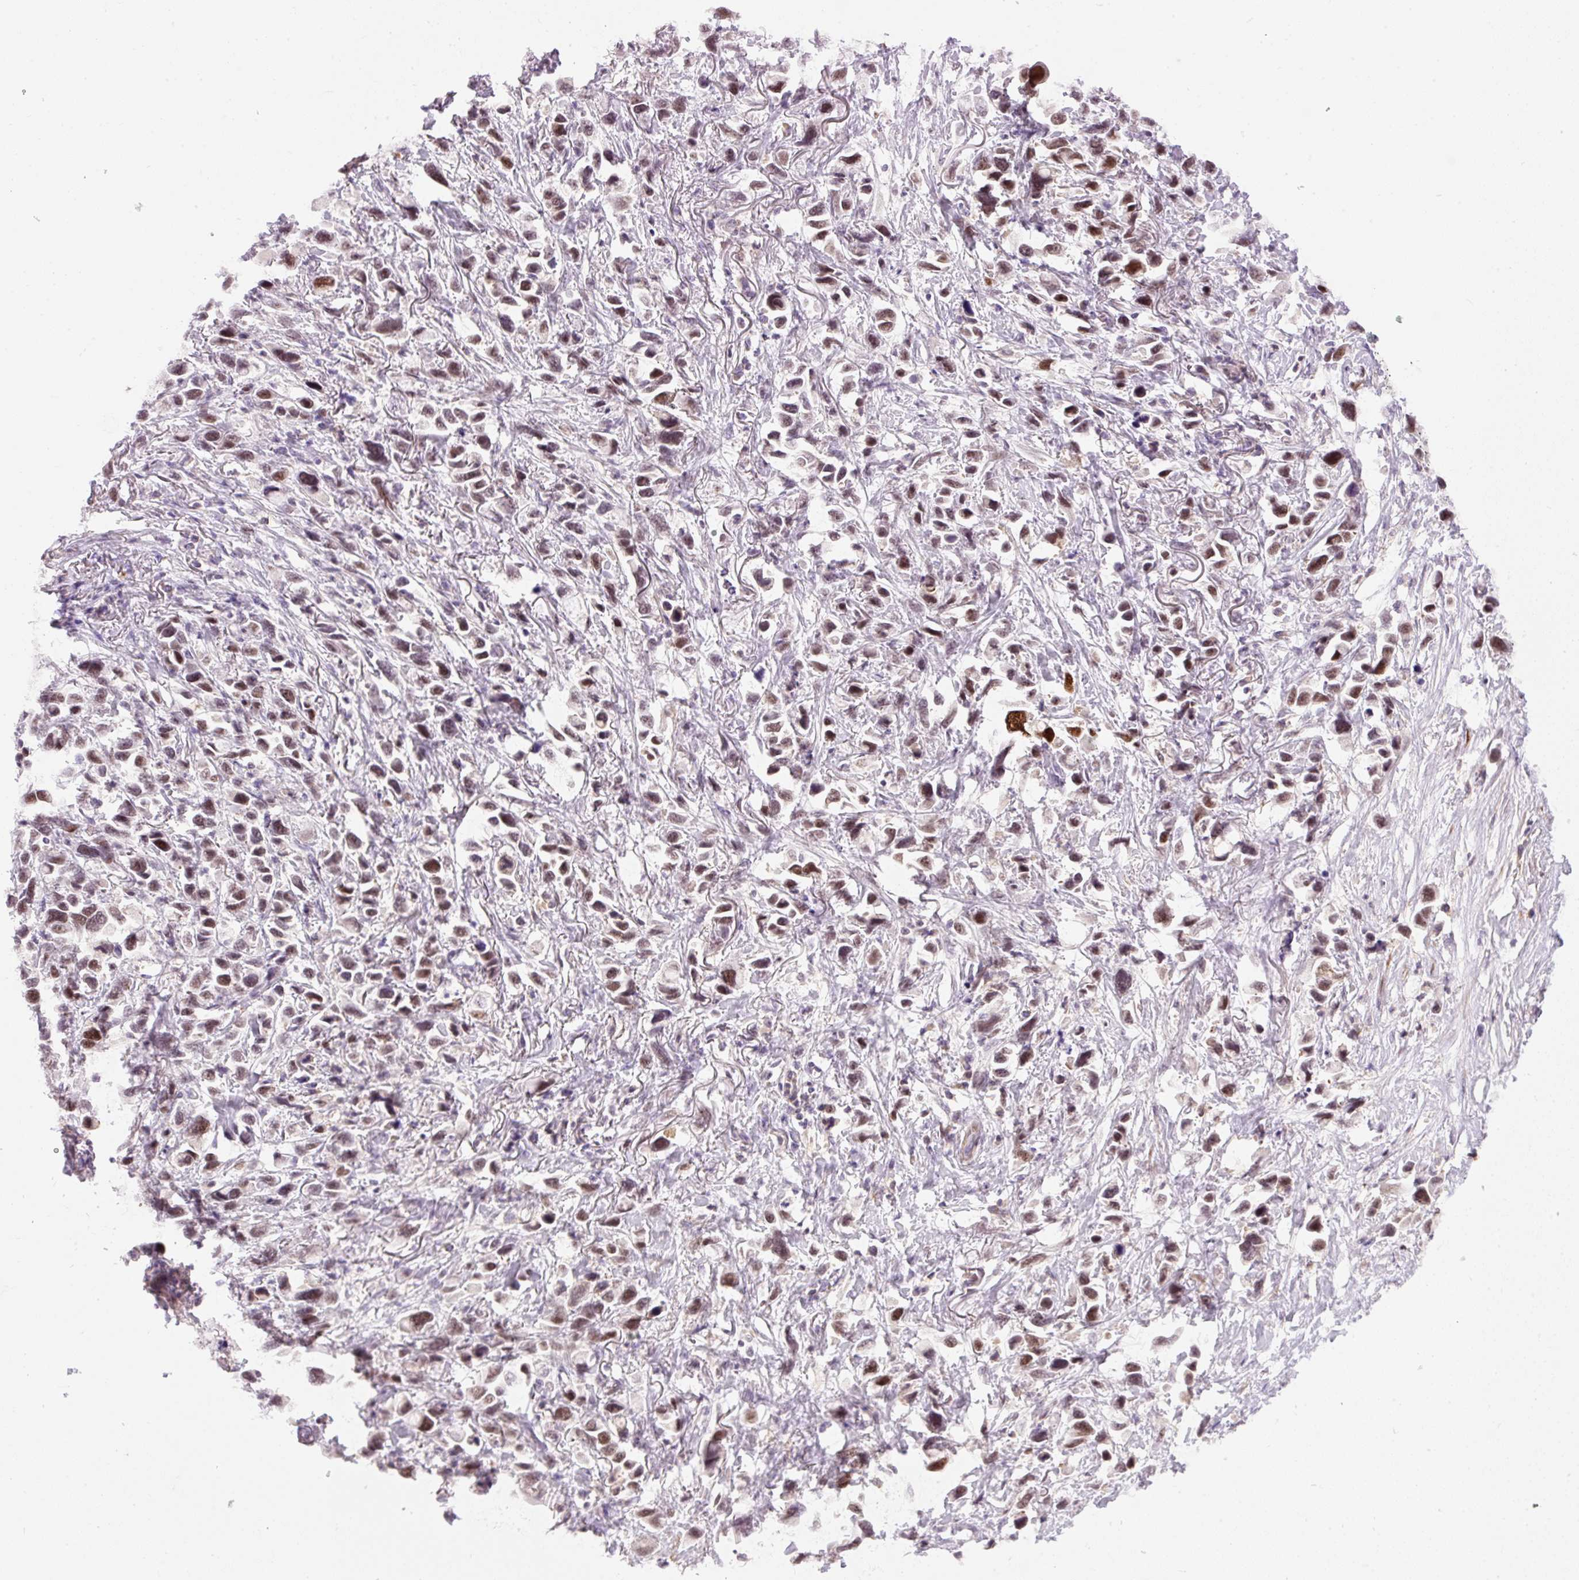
{"staining": {"intensity": "moderate", "quantity": ">75%", "location": "nuclear"}, "tissue": "stomach cancer", "cell_type": "Tumor cells", "image_type": "cancer", "snomed": [{"axis": "morphology", "description": "Adenocarcinoma, NOS"}, {"axis": "topography", "description": "Stomach"}], "caption": "The micrograph shows immunohistochemical staining of stomach cancer. There is moderate nuclear expression is identified in approximately >75% of tumor cells.", "gene": "HNF1A", "patient": {"sex": "female", "age": 81}}